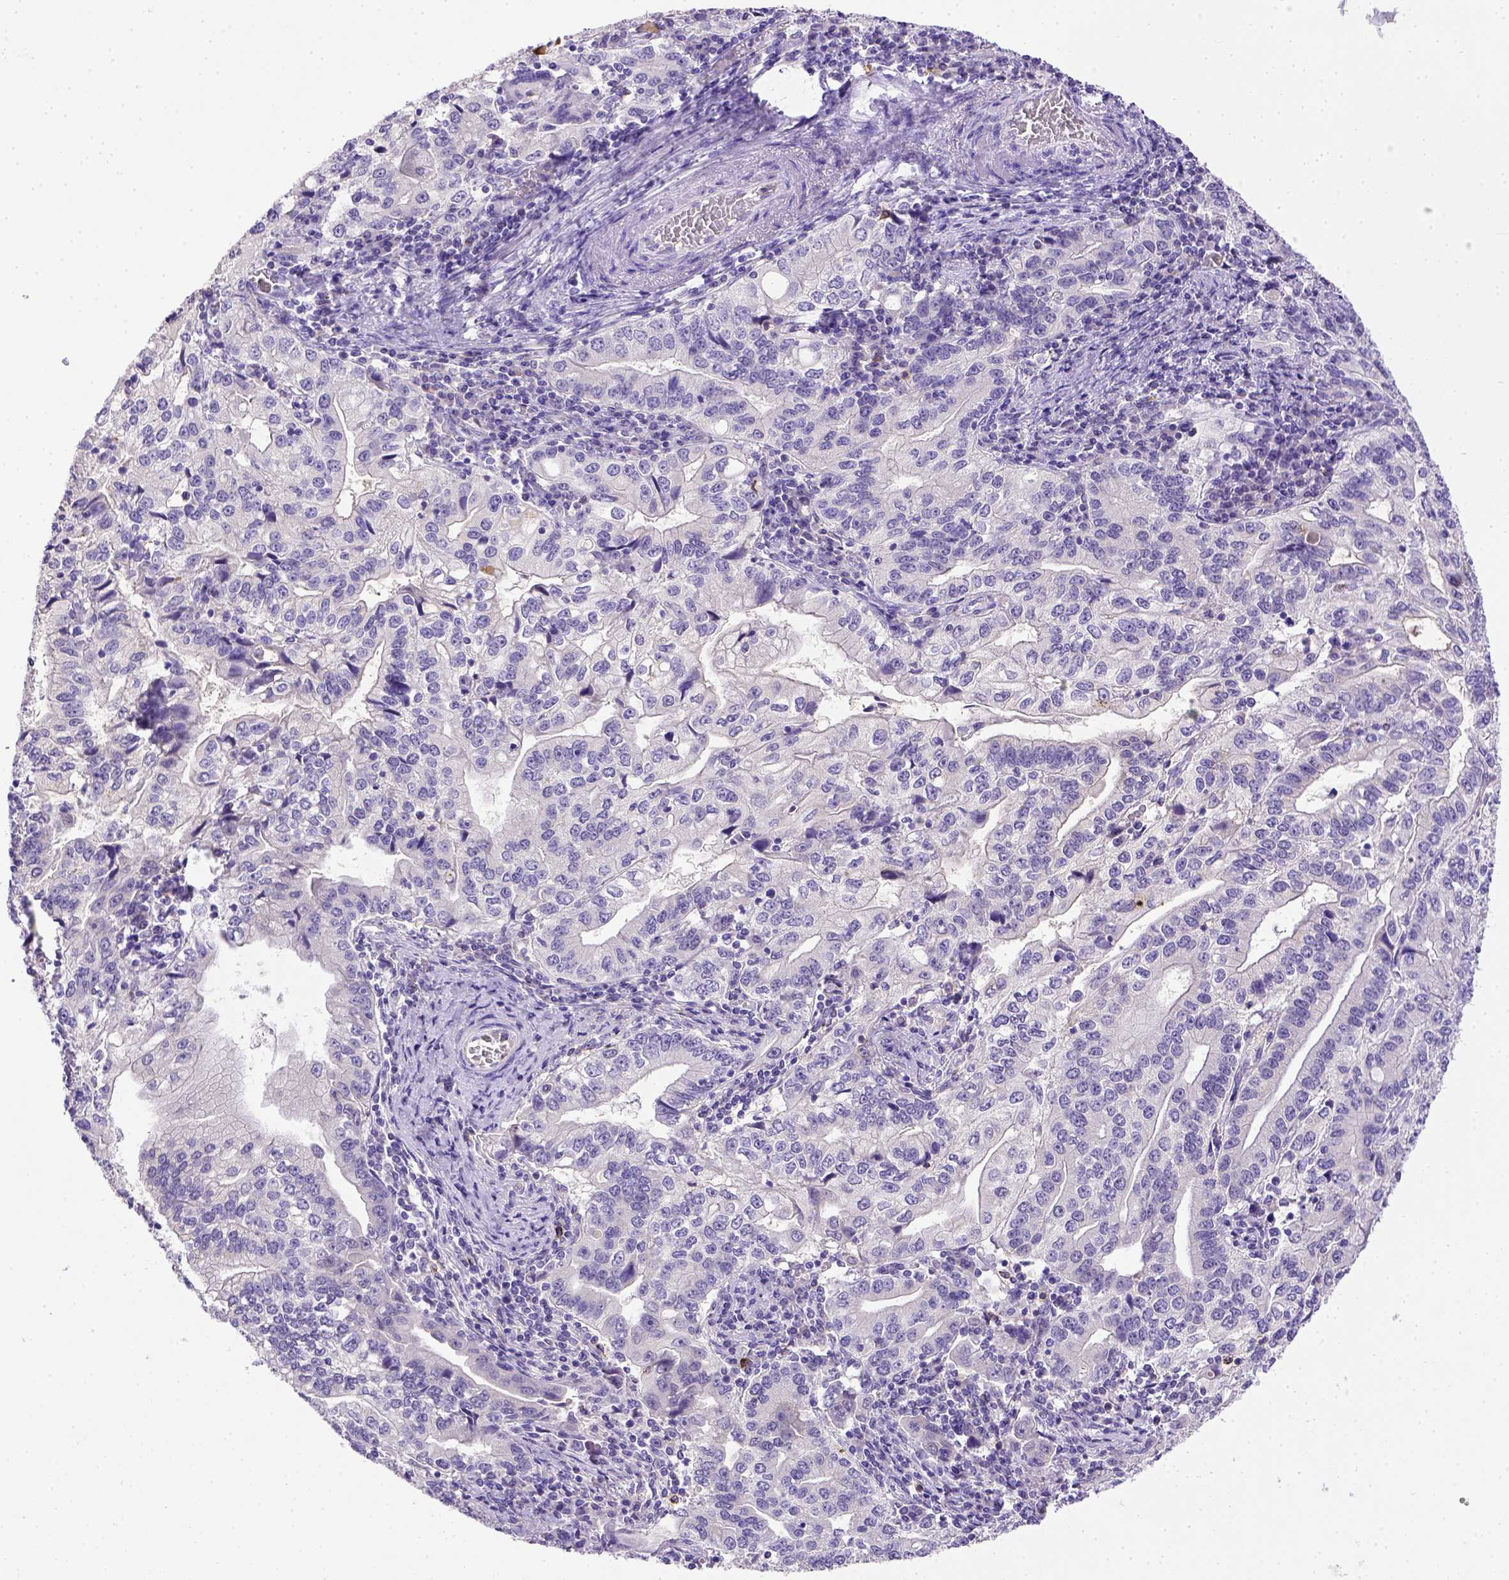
{"staining": {"intensity": "negative", "quantity": "none", "location": "none"}, "tissue": "stomach cancer", "cell_type": "Tumor cells", "image_type": "cancer", "snomed": [{"axis": "morphology", "description": "Adenocarcinoma, NOS"}, {"axis": "topography", "description": "Stomach, lower"}], "caption": "The photomicrograph reveals no significant expression in tumor cells of stomach adenocarcinoma. Nuclei are stained in blue.", "gene": "B3GAT1", "patient": {"sex": "female", "age": 72}}